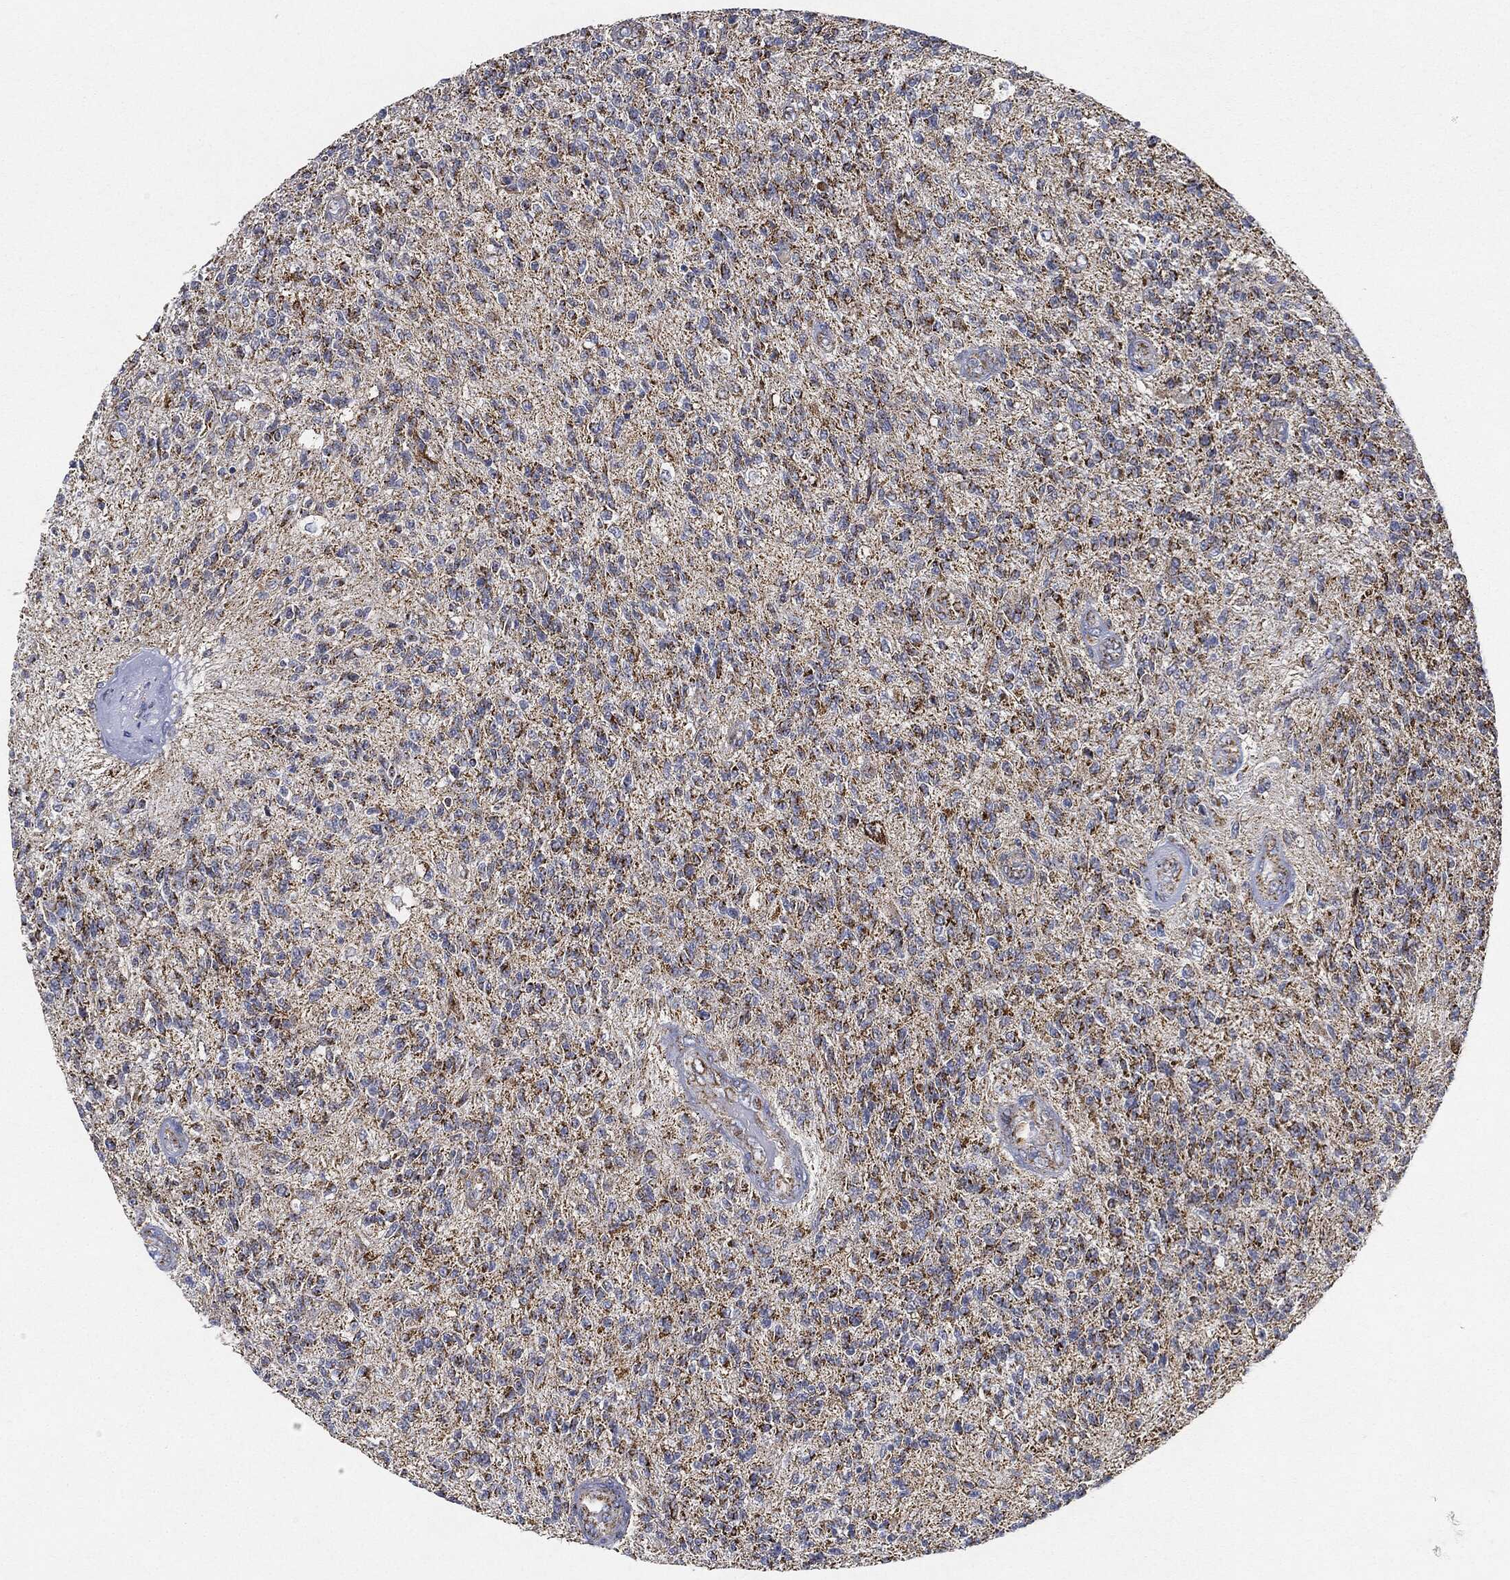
{"staining": {"intensity": "strong", "quantity": ">75%", "location": "cytoplasmic/membranous"}, "tissue": "glioma", "cell_type": "Tumor cells", "image_type": "cancer", "snomed": [{"axis": "morphology", "description": "Glioma, malignant, High grade"}, {"axis": "topography", "description": "Brain"}], "caption": "Tumor cells display strong cytoplasmic/membranous expression in about >75% of cells in glioma.", "gene": "CAPN15", "patient": {"sex": "male", "age": 56}}